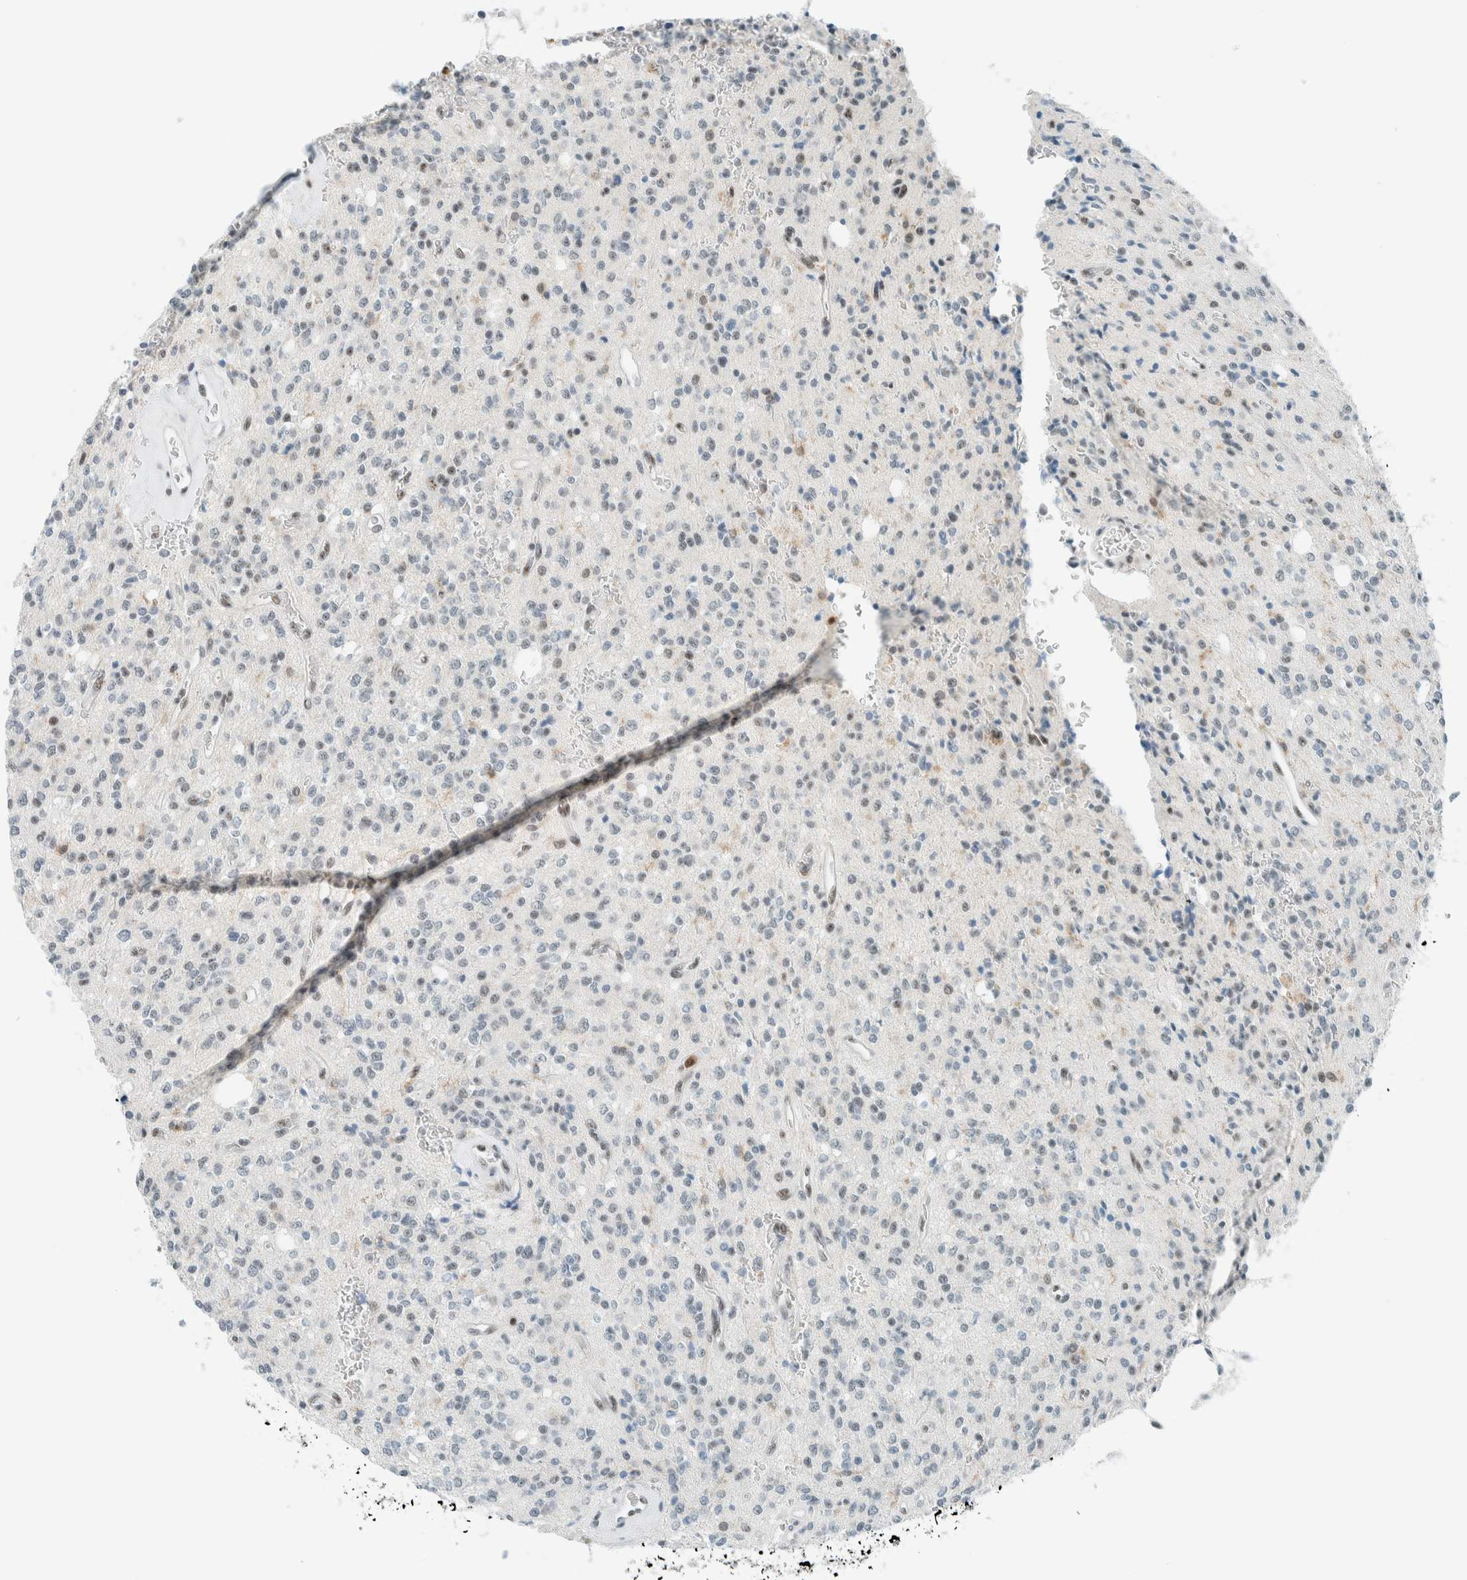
{"staining": {"intensity": "weak", "quantity": "<25%", "location": "nuclear"}, "tissue": "glioma", "cell_type": "Tumor cells", "image_type": "cancer", "snomed": [{"axis": "morphology", "description": "Glioma, malignant, High grade"}, {"axis": "topography", "description": "Brain"}], "caption": "A high-resolution histopathology image shows IHC staining of malignant glioma (high-grade), which reveals no significant expression in tumor cells.", "gene": "CYSRT1", "patient": {"sex": "male", "age": 34}}